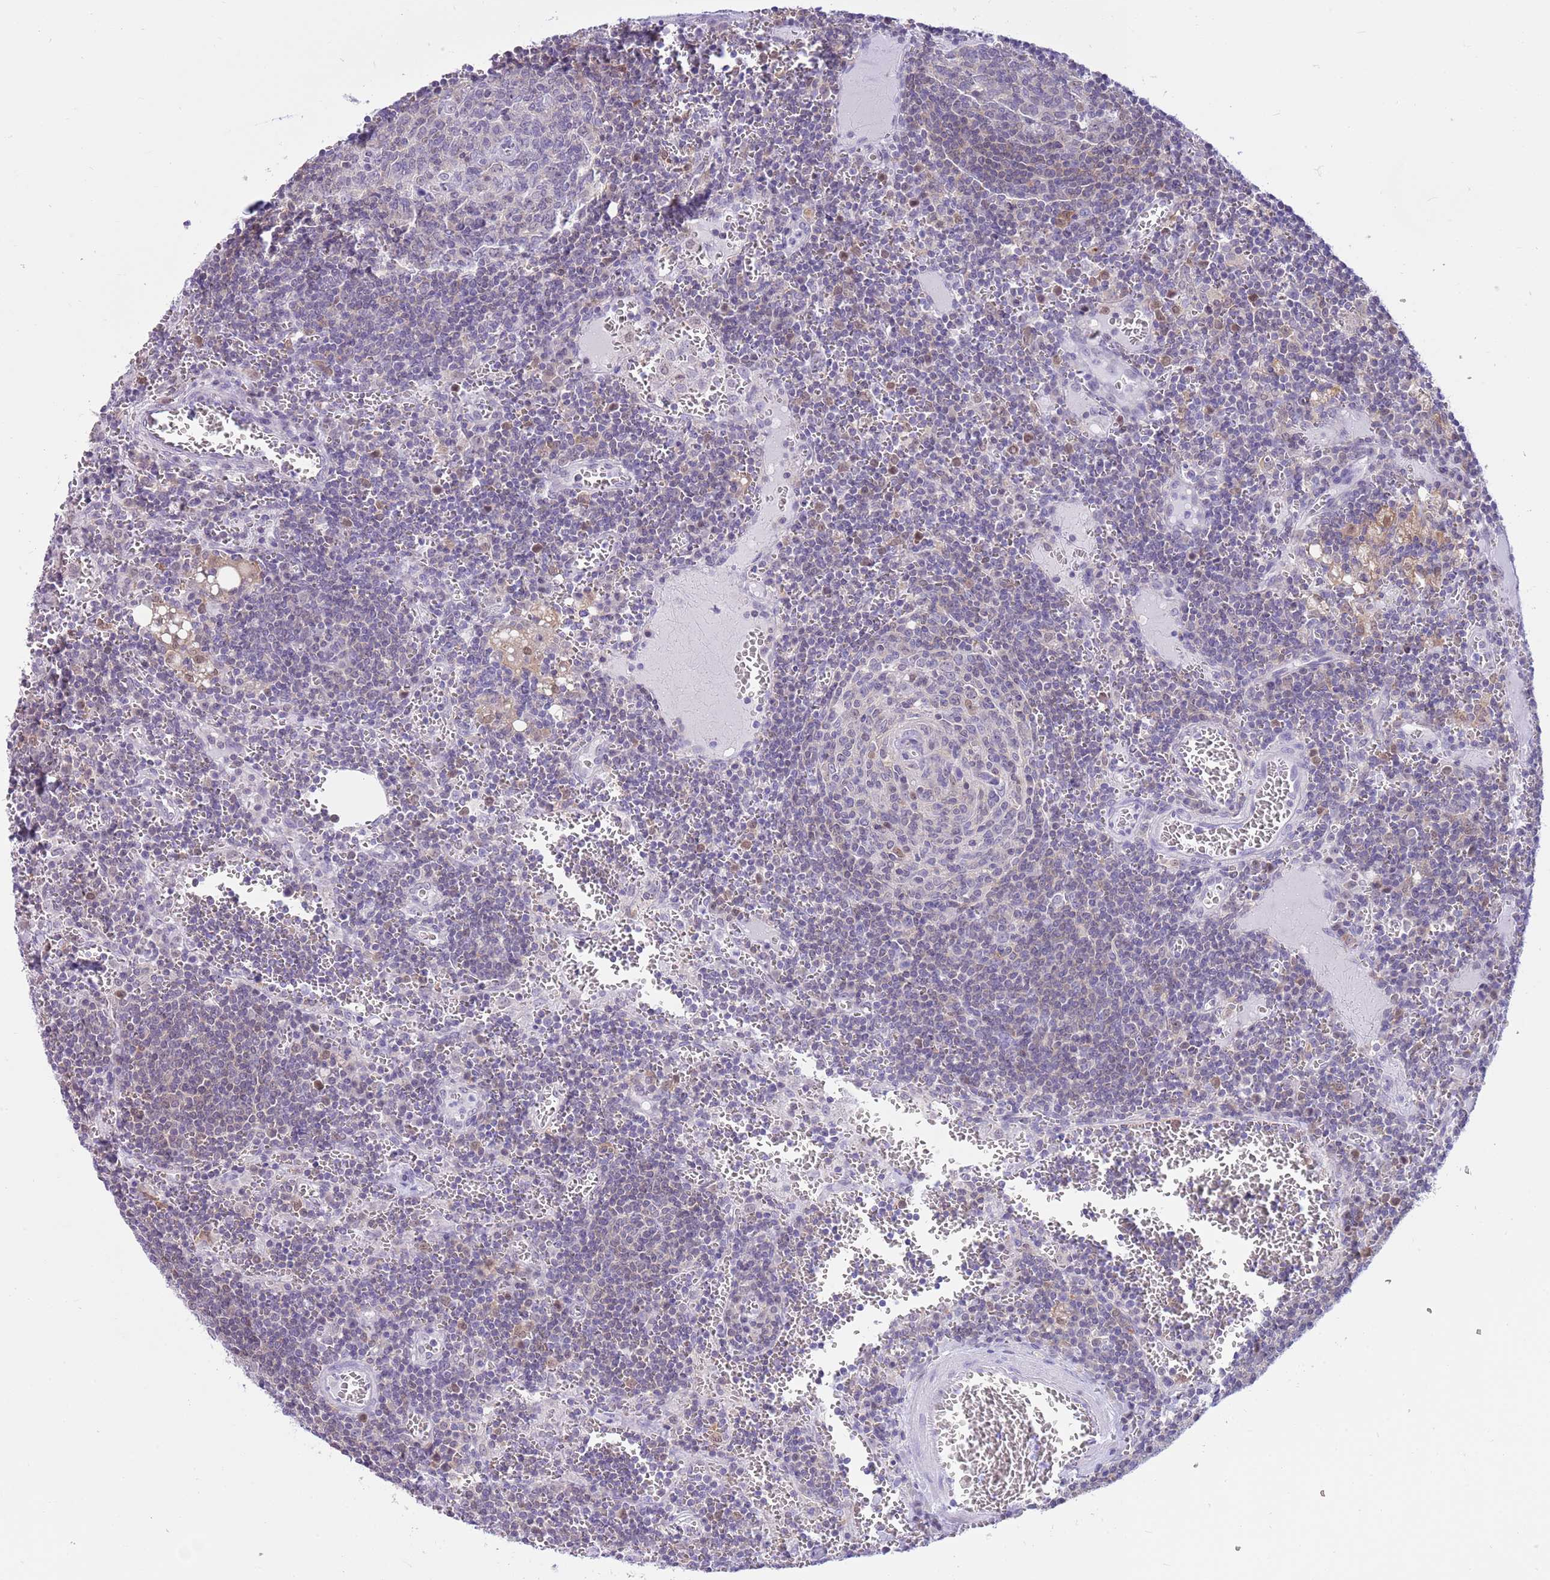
{"staining": {"intensity": "negative", "quantity": "none", "location": "none"}, "tissue": "lymph node", "cell_type": "Germinal center cells", "image_type": "normal", "snomed": [{"axis": "morphology", "description": "Normal tissue, NOS"}, {"axis": "topography", "description": "Lymph node"}], "caption": "Immunohistochemical staining of unremarkable human lymph node displays no significant positivity in germinal center cells. The staining was performed using DAB (3,3'-diaminobenzidine) to visualize the protein expression in brown, while the nuclei were stained in blue with hematoxylin (Magnification: 20x).", "gene": "DDI2", "patient": {"sex": "female", "age": 73}}